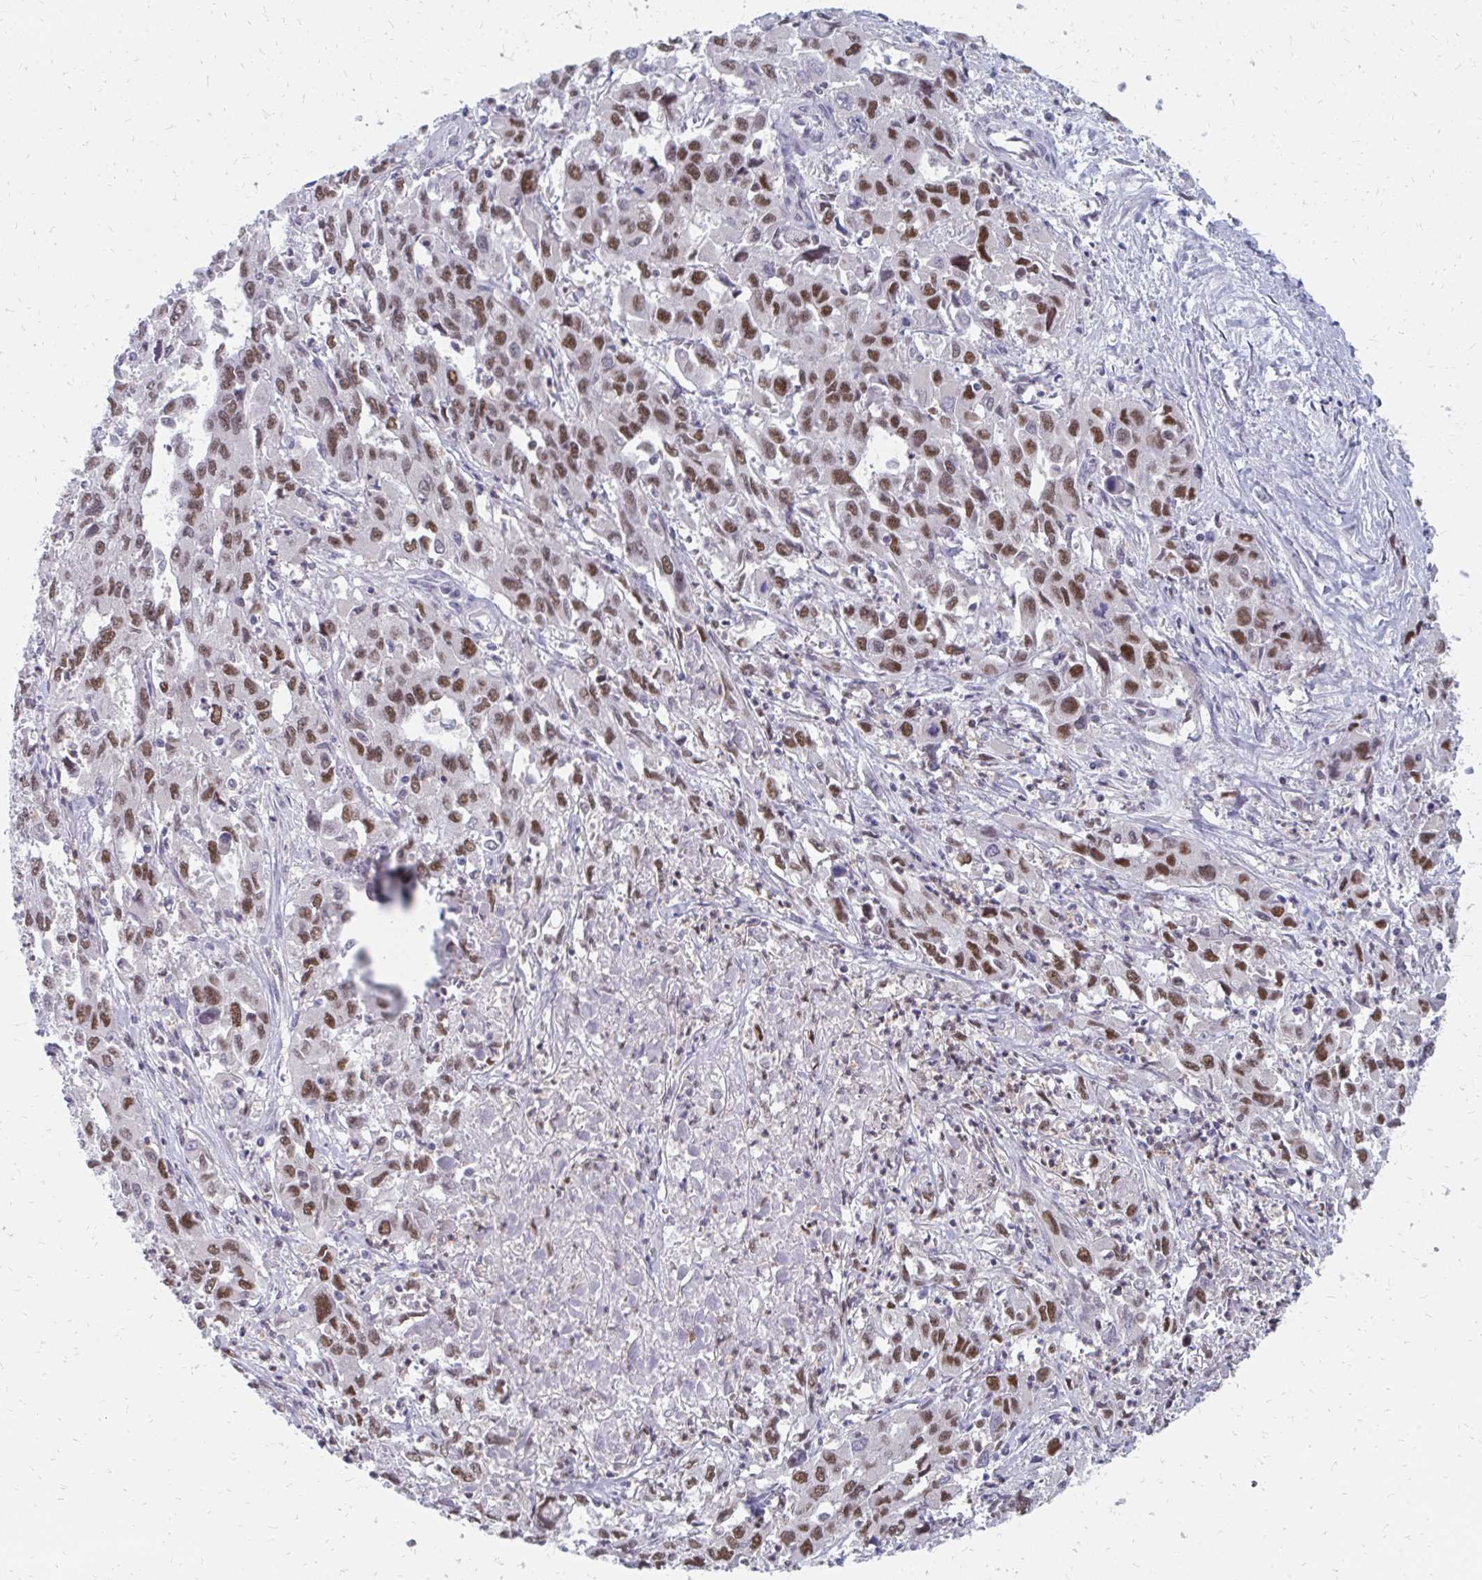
{"staining": {"intensity": "moderate", "quantity": ">75%", "location": "nuclear"}, "tissue": "liver cancer", "cell_type": "Tumor cells", "image_type": "cancer", "snomed": [{"axis": "morphology", "description": "Carcinoma, Hepatocellular, NOS"}, {"axis": "topography", "description": "Liver"}], "caption": "Liver cancer (hepatocellular carcinoma) tissue reveals moderate nuclear positivity in about >75% of tumor cells", "gene": "PLK3", "patient": {"sex": "male", "age": 63}}